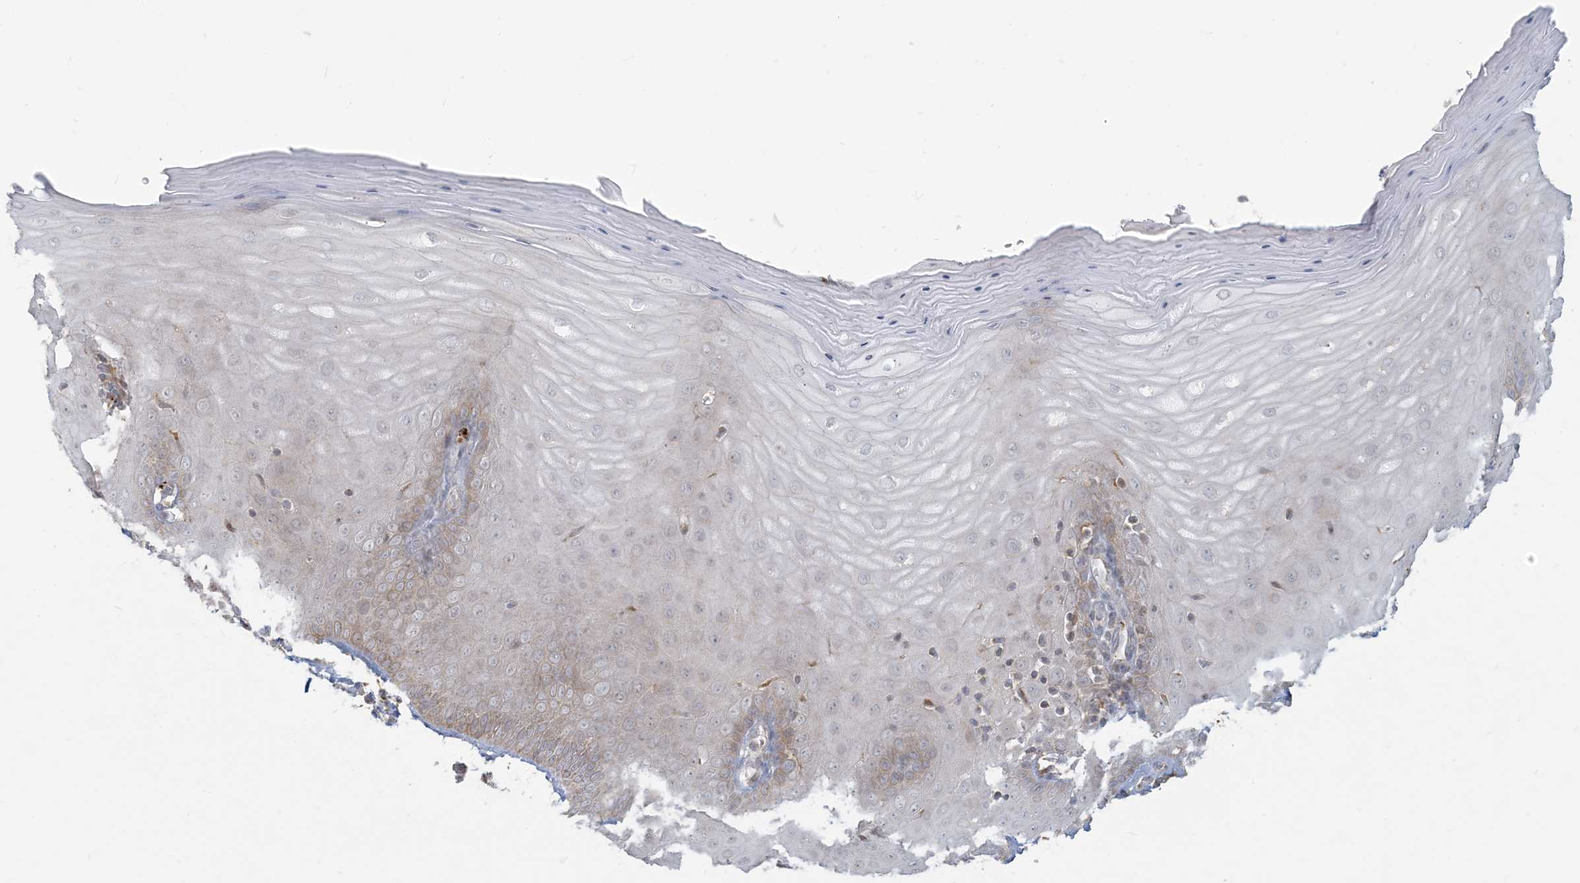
{"staining": {"intensity": "negative", "quantity": "none", "location": "none"}, "tissue": "cervix", "cell_type": "Glandular cells", "image_type": "normal", "snomed": [{"axis": "morphology", "description": "Normal tissue, NOS"}, {"axis": "topography", "description": "Cervix"}], "caption": "Immunohistochemistry histopathology image of normal cervix: cervix stained with DAB (3,3'-diaminobenzidine) reveals no significant protein staining in glandular cells. Nuclei are stained in blue.", "gene": "MCAT", "patient": {"sex": "female", "age": 55}}